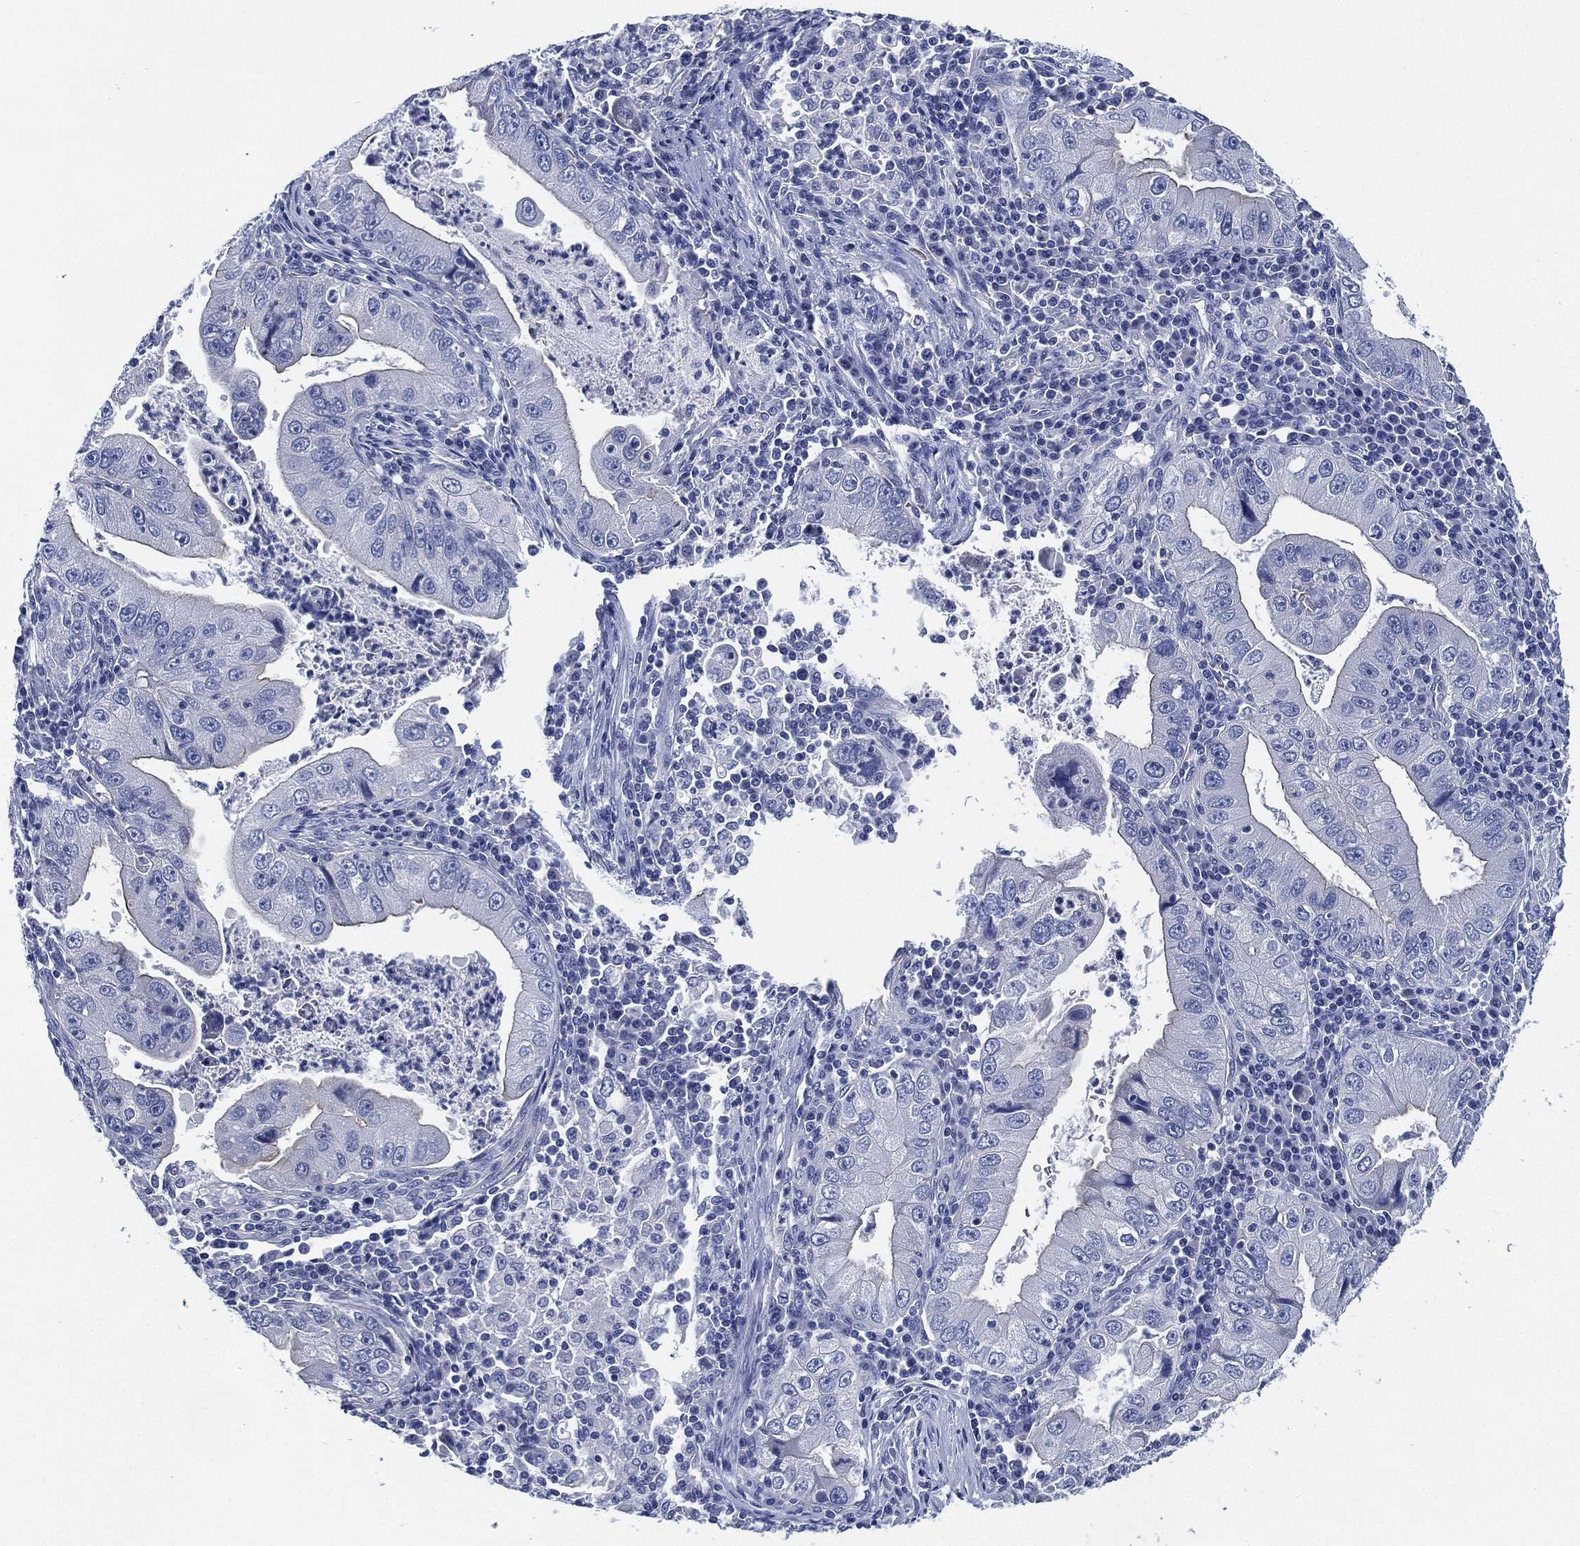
{"staining": {"intensity": "negative", "quantity": "none", "location": "none"}, "tissue": "stomach cancer", "cell_type": "Tumor cells", "image_type": "cancer", "snomed": [{"axis": "morphology", "description": "Adenocarcinoma, NOS"}, {"axis": "topography", "description": "Stomach"}], "caption": "This photomicrograph is of adenocarcinoma (stomach) stained with IHC to label a protein in brown with the nuclei are counter-stained blue. There is no expression in tumor cells. (DAB immunohistochemistry (IHC) visualized using brightfield microscopy, high magnification).", "gene": "CCDC70", "patient": {"sex": "male", "age": 76}}